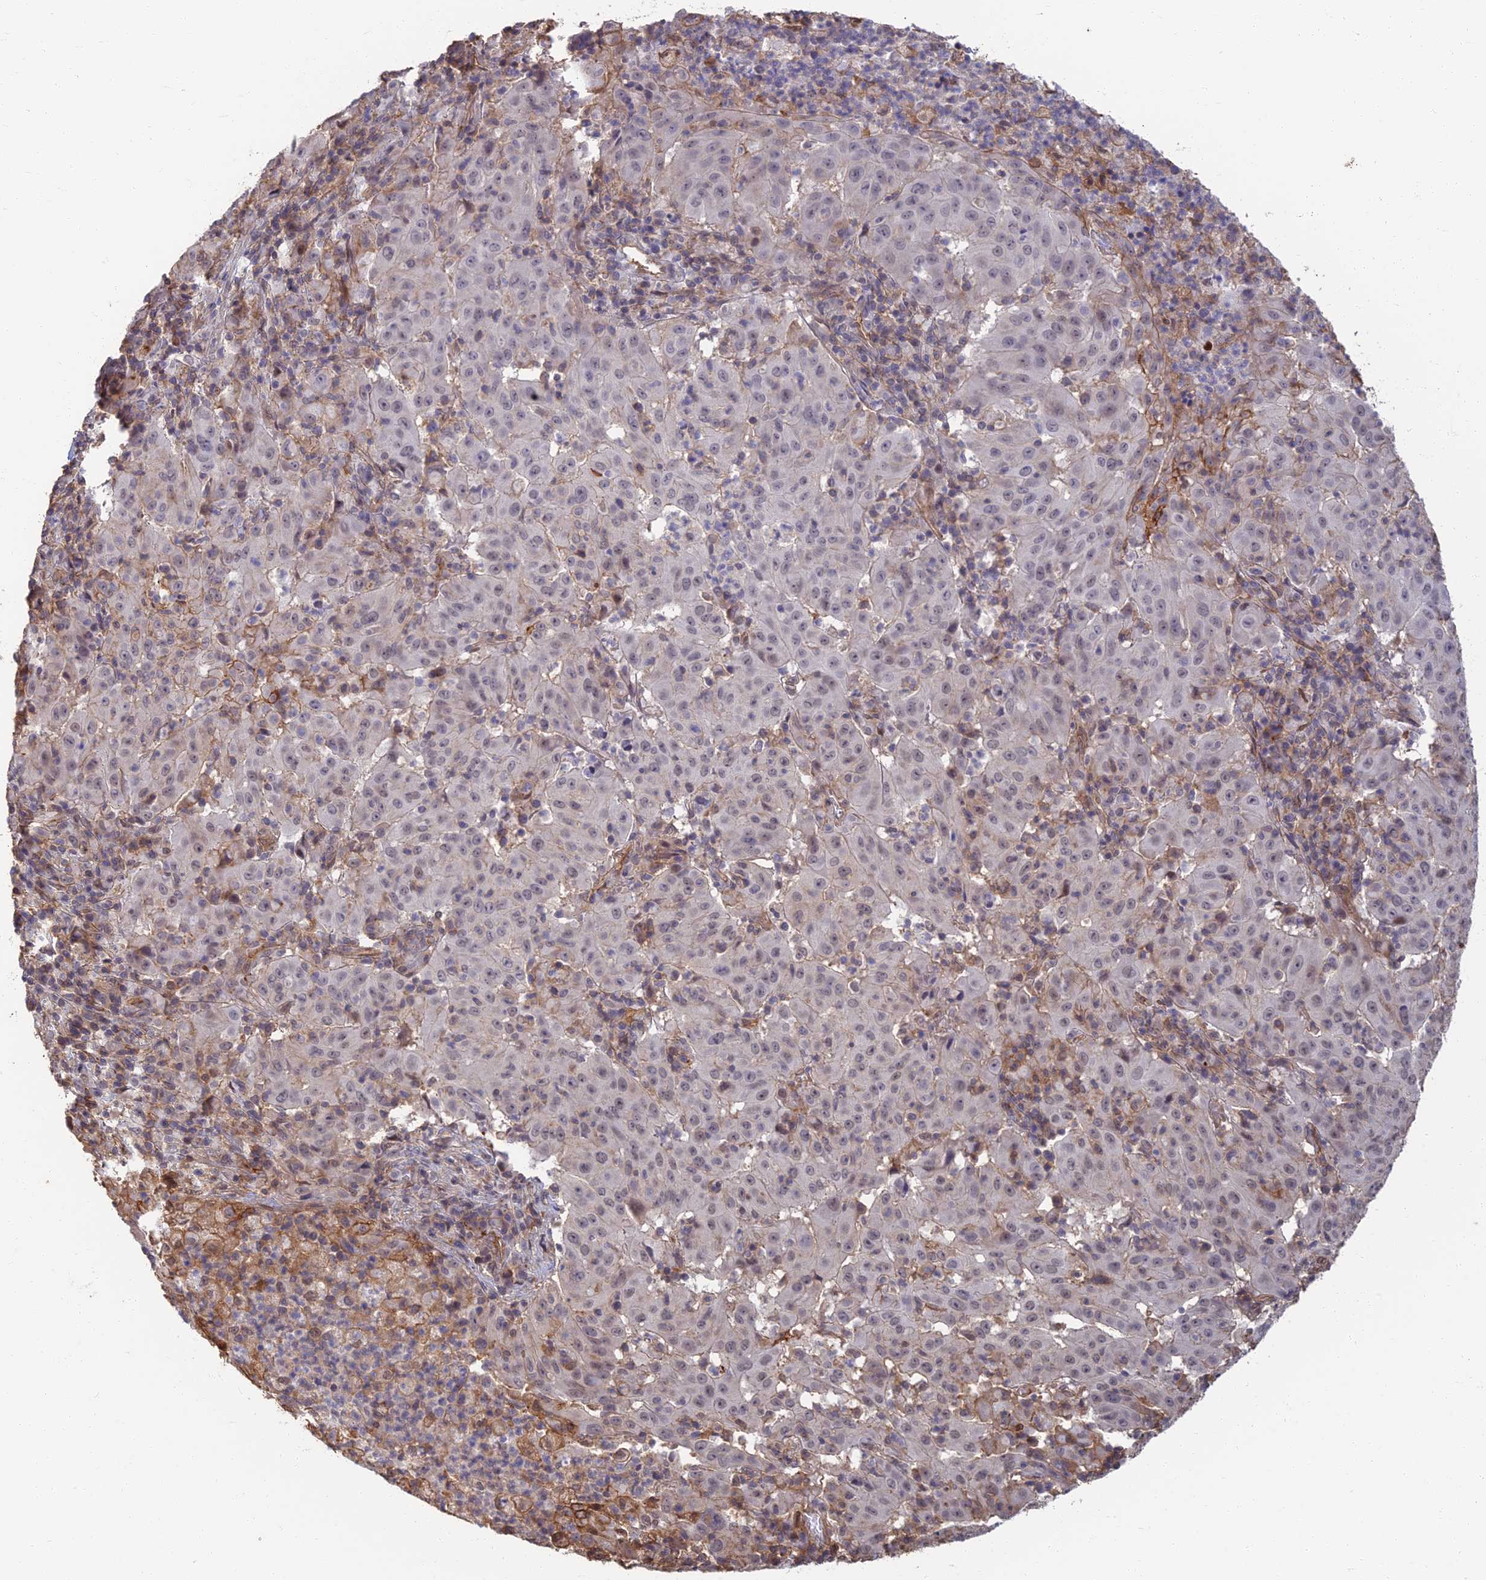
{"staining": {"intensity": "weak", "quantity": "<25%", "location": "cytoplasmic/membranous,nuclear"}, "tissue": "pancreatic cancer", "cell_type": "Tumor cells", "image_type": "cancer", "snomed": [{"axis": "morphology", "description": "Adenocarcinoma, NOS"}, {"axis": "topography", "description": "Pancreas"}], "caption": "IHC photomicrograph of adenocarcinoma (pancreatic) stained for a protein (brown), which shows no expression in tumor cells. (Brightfield microscopy of DAB (3,3'-diaminobenzidine) IHC at high magnification).", "gene": "LRRN3", "patient": {"sex": "male", "age": 63}}